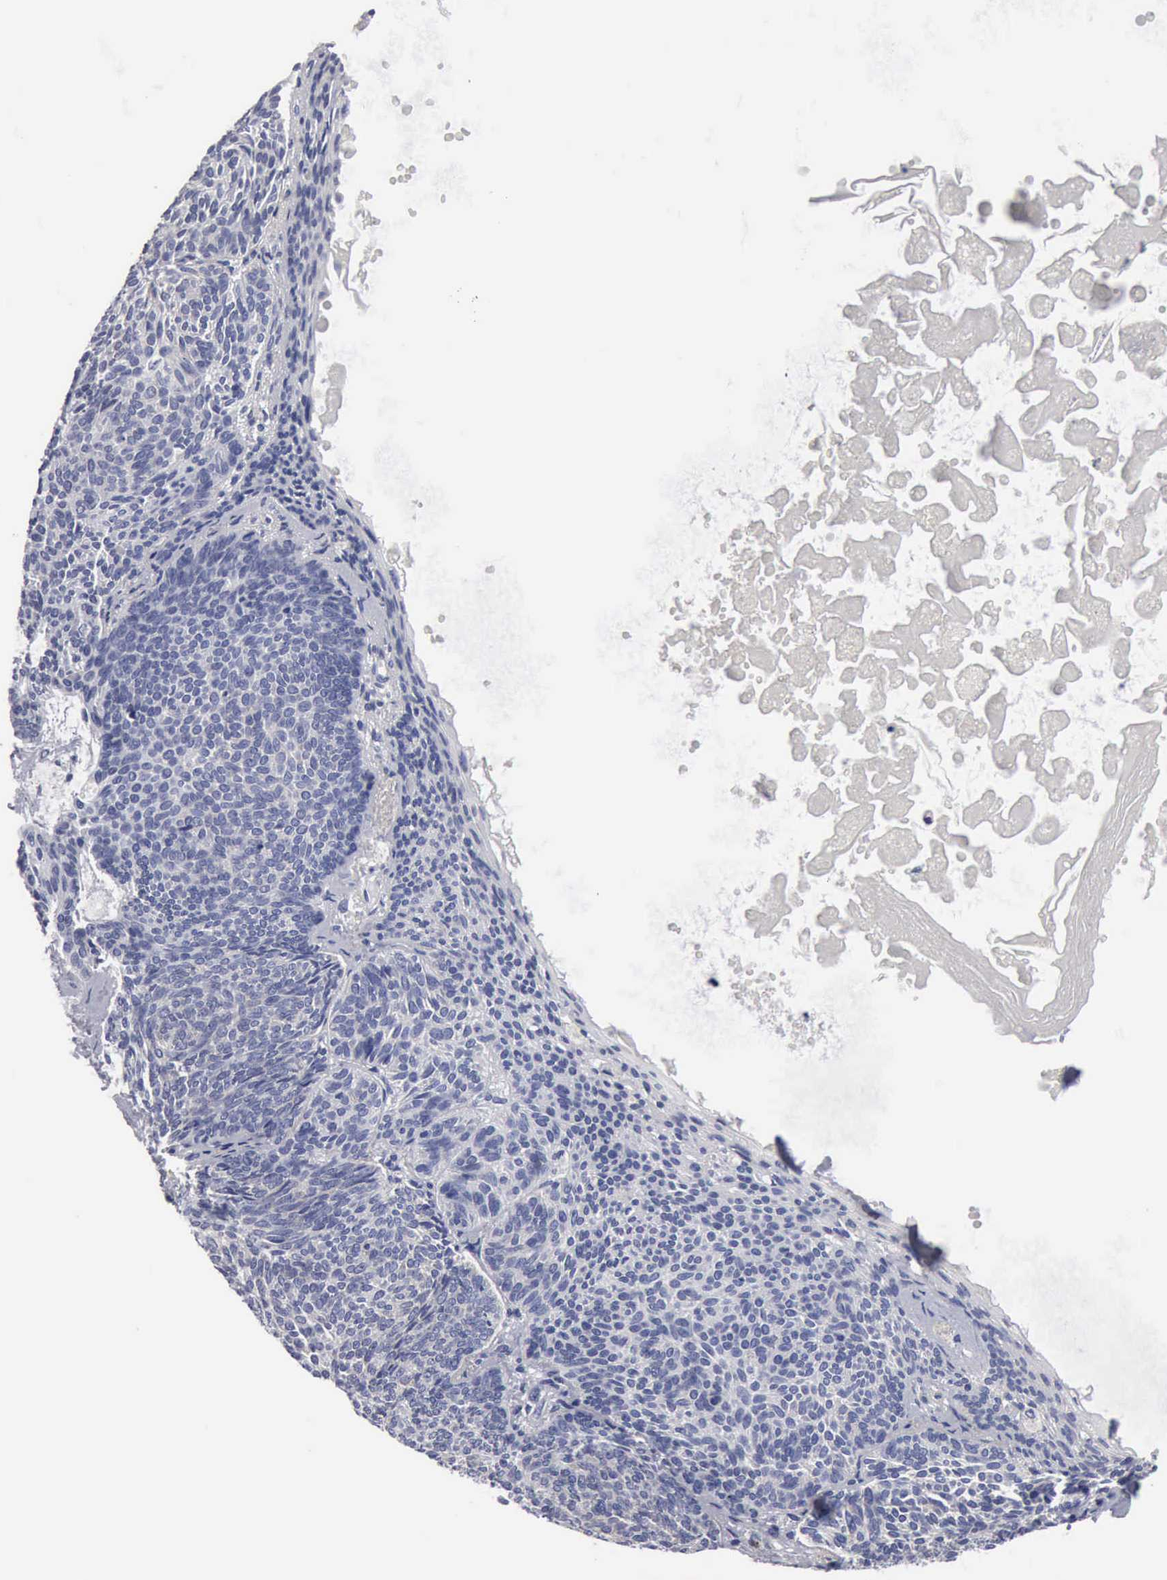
{"staining": {"intensity": "negative", "quantity": "none", "location": "none"}, "tissue": "skin cancer", "cell_type": "Tumor cells", "image_type": "cancer", "snomed": [{"axis": "morphology", "description": "Basal cell carcinoma"}, {"axis": "topography", "description": "Skin"}], "caption": "This is a image of IHC staining of basal cell carcinoma (skin), which shows no positivity in tumor cells.", "gene": "TXLNG", "patient": {"sex": "male", "age": 84}}